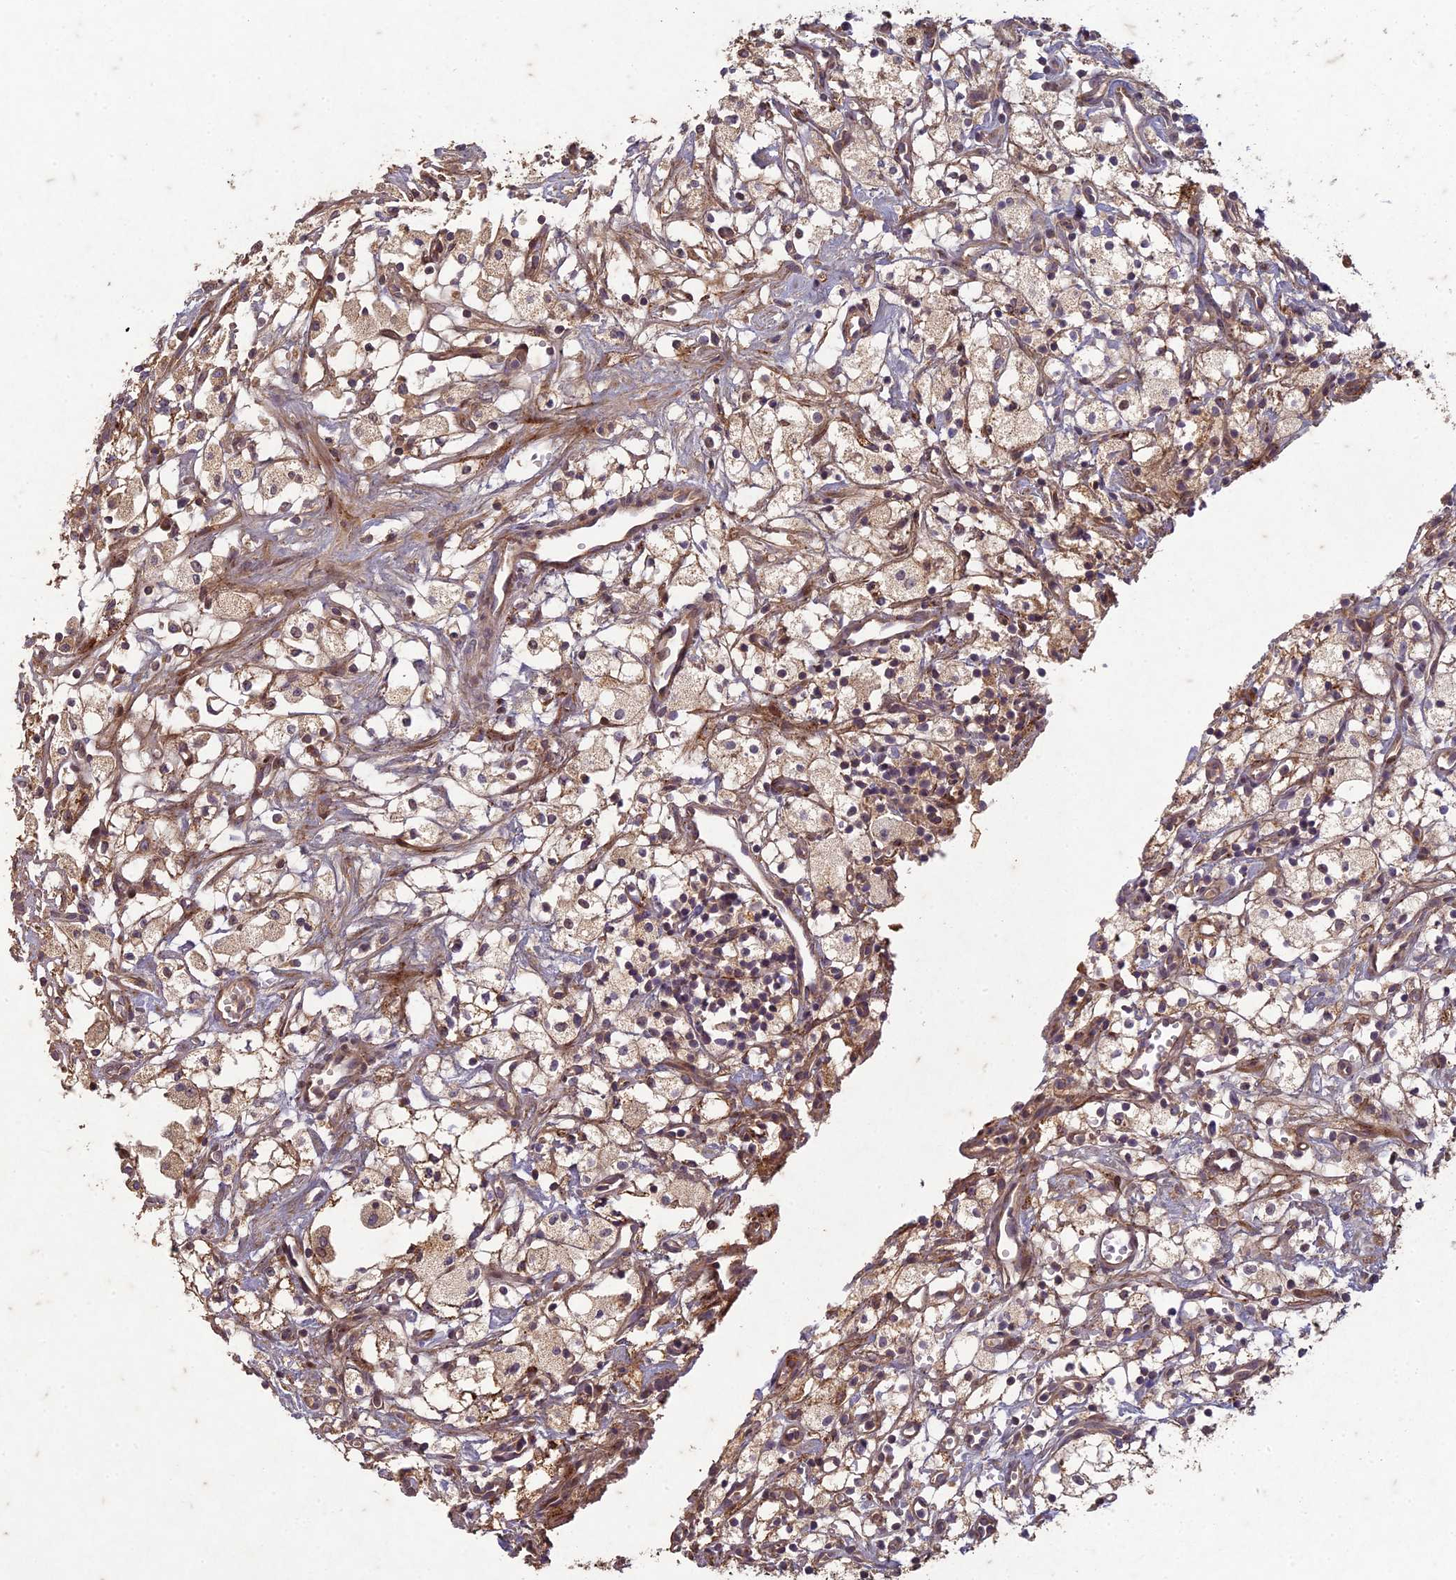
{"staining": {"intensity": "weak", "quantity": ">75%", "location": "cytoplasmic/membranous"}, "tissue": "renal cancer", "cell_type": "Tumor cells", "image_type": "cancer", "snomed": [{"axis": "morphology", "description": "Adenocarcinoma, NOS"}, {"axis": "topography", "description": "Kidney"}], "caption": "A brown stain labels weak cytoplasmic/membranous staining of a protein in renal adenocarcinoma tumor cells.", "gene": "TCF25", "patient": {"sex": "male", "age": 59}}